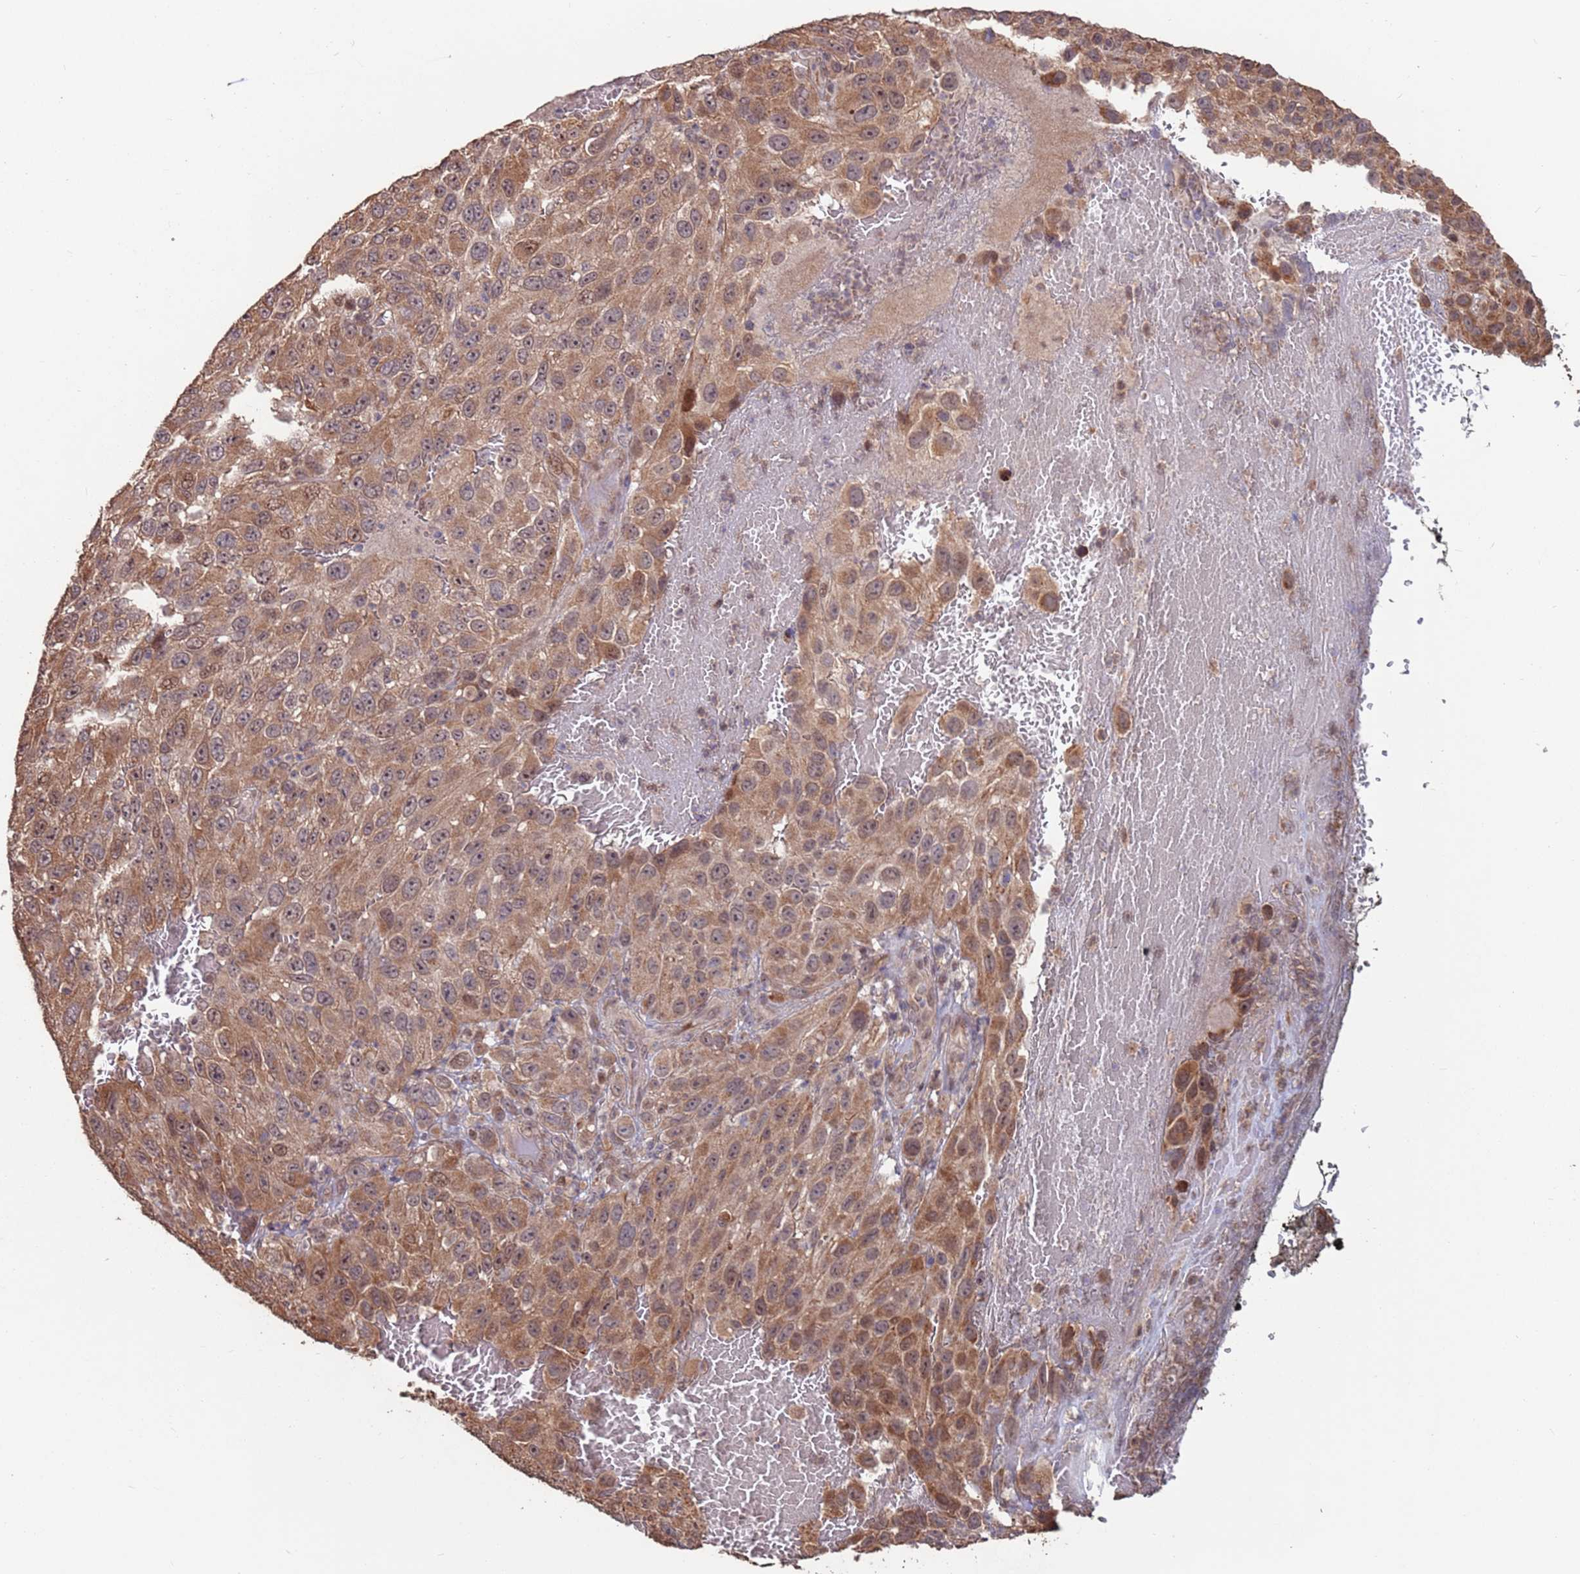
{"staining": {"intensity": "moderate", "quantity": ">75%", "location": "cytoplasmic/membranous"}, "tissue": "melanoma", "cell_type": "Tumor cells", "image_type": "cancer", "snomed": [{"axis": "morphology", "description": "Normal tissue, NOS"}, {"axis": "morphology", "description": "Malignant melanoma, NOS"}, {"axis": "topography", "description": "Skin"}], "caption": "Brown immunohistochemical staining in malignant melanoma displays moderate cytoplasmic/membranous staining in about >75% of tumor cells. (DAB (3,3'-diaminobenzidine) = brown stain, brightfield microscopy at high magnification).", "gene": "PRR7", "patient": {"sex": "female", "age": 96}}